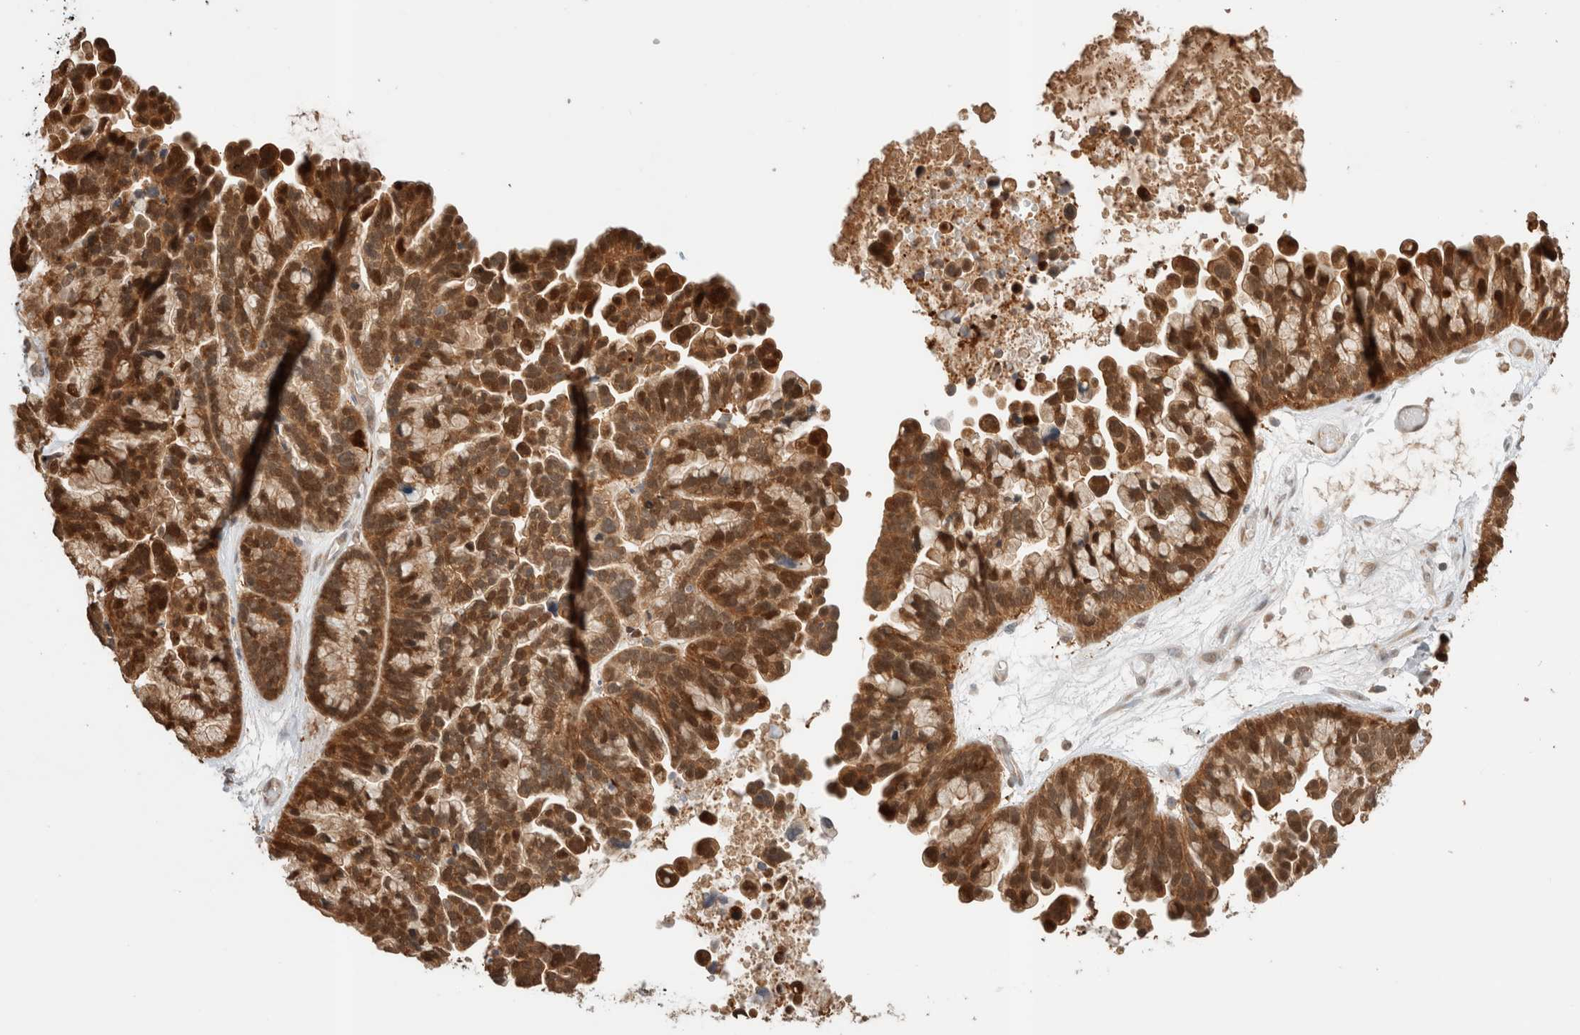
{"staining": {"intensity": "strong", "quantity": ">75%", "location": "cytoplasmic/membranous,nuclear"}, "tissue": "ovarian cancer", "cell_type": "Tumor cells", "image_type": "cancer", "snomed": [{"axis": "morphology", "description": "Cystadenocarcinoma, serous, NOS"}, {"axis": "topography", "description": "Ovary"}], "caption": "There is high levels of strong cytoplasmic/membranous and nuclear expression in tumor cells of ovarian cancer (serous cystadenocarcinoma), as demonstrated by immunohistochemical staining (brown color).", "gene": "OTUD6B", "patient": {"sex": "female", "age": 56}}